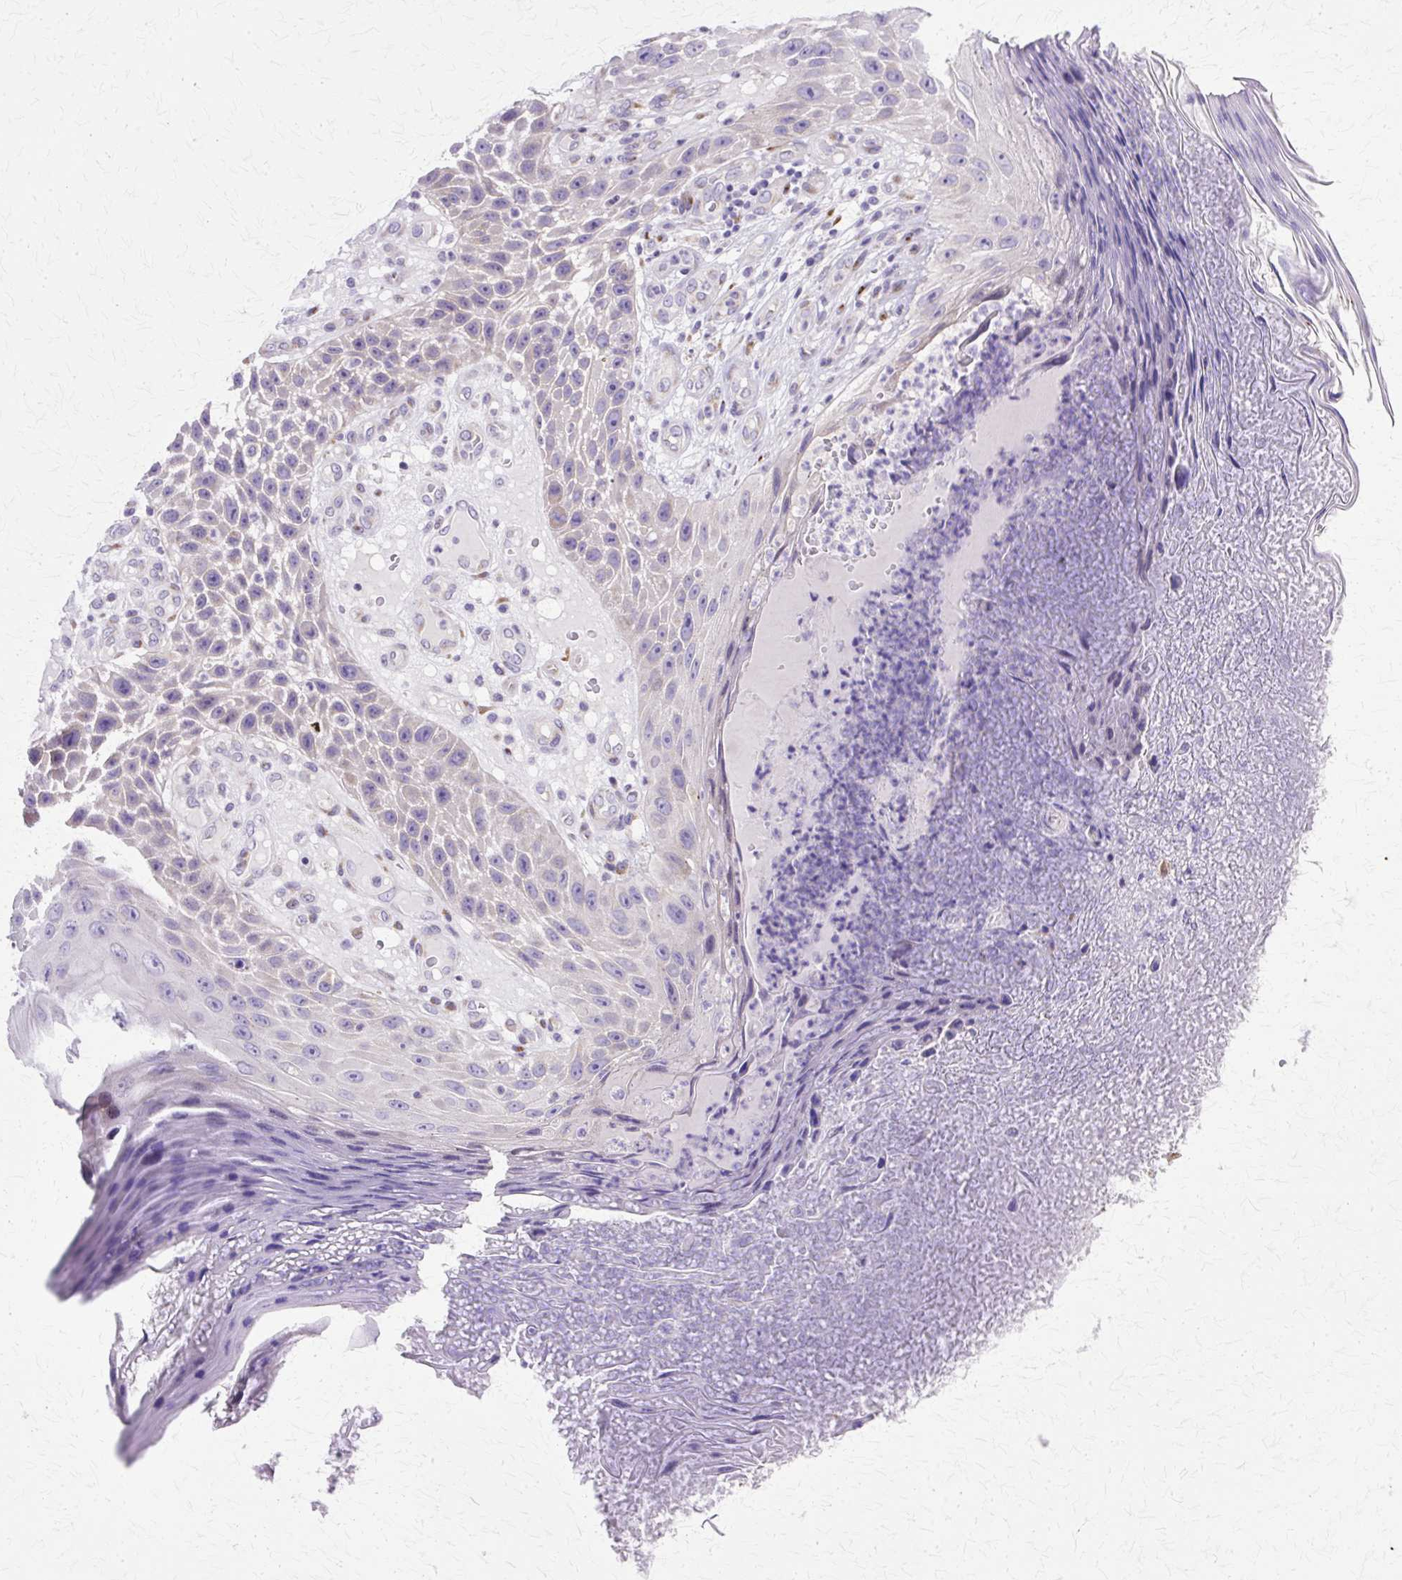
{"staining": {"intensity": "negative", "quantity": "none", "location": "none"}, "tissue": "skin cancer", "cell_type": "Tumor cells", "image_type": "cancer", "snomed": [{"axis": "morphology", "description": "Squamous cell carcinoma, NOS"}, {"axis": "topography", "description": "Skin"}], "caption": "DAB (3,3'-diaminobenzidine) immunohistochemical staining of skin cancer (squamous cell carcinoma) shows no significant expression in tumor cells. (Immunohistochemistry (ihc), brightfield microscopy, high magnification).", "gene": "TBC1D3G", "patient": {"sex": "female", "age": 88}}